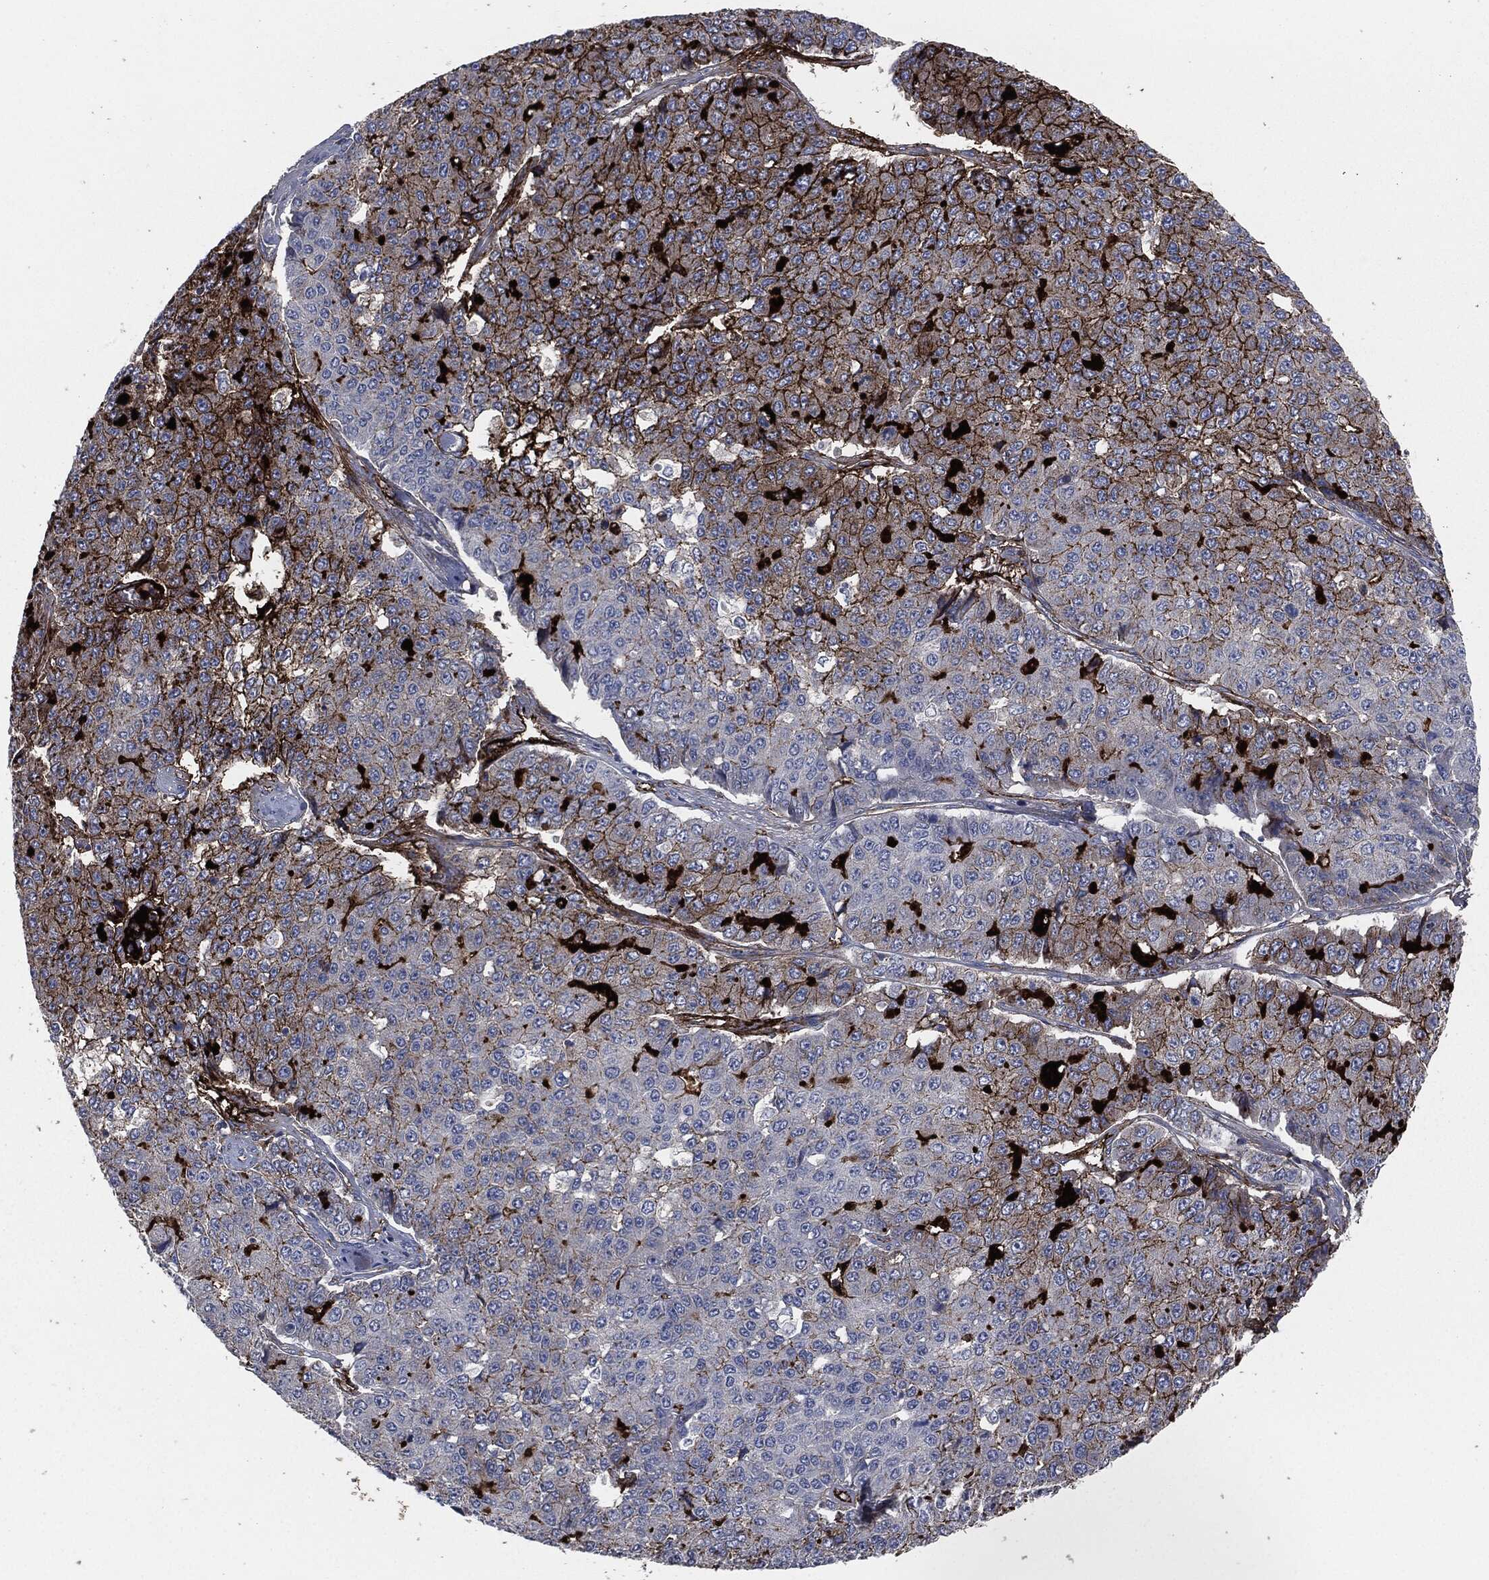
{"staining": {"intensity": "strong", "quantity": "<25%", "location": "cytoplasmic/membranous"}, "tissue": "pancreatic cancer", "cell_type": "Tumor cells", "image_type": "cancer", "snomed": [{"axis": "morphology", "description": "Normal tissue, NOS"}, {"axis": "morphology", "description": "Adenocarcinoma, NOS"}, {"axis": "topography", "description": "Pancreas"}, {"axis": "topography", "description": "Duodenum"}], "caption": "Protein expression analysis of pancreatic cancer displays strong cytoplasmic/membranous expression in about <25% of tumor cells. (brown staining indicates protein expression, while blue staining denotes nuclei).", "gene": "APOB", "patient": {"sex": "male", "age": 50}}